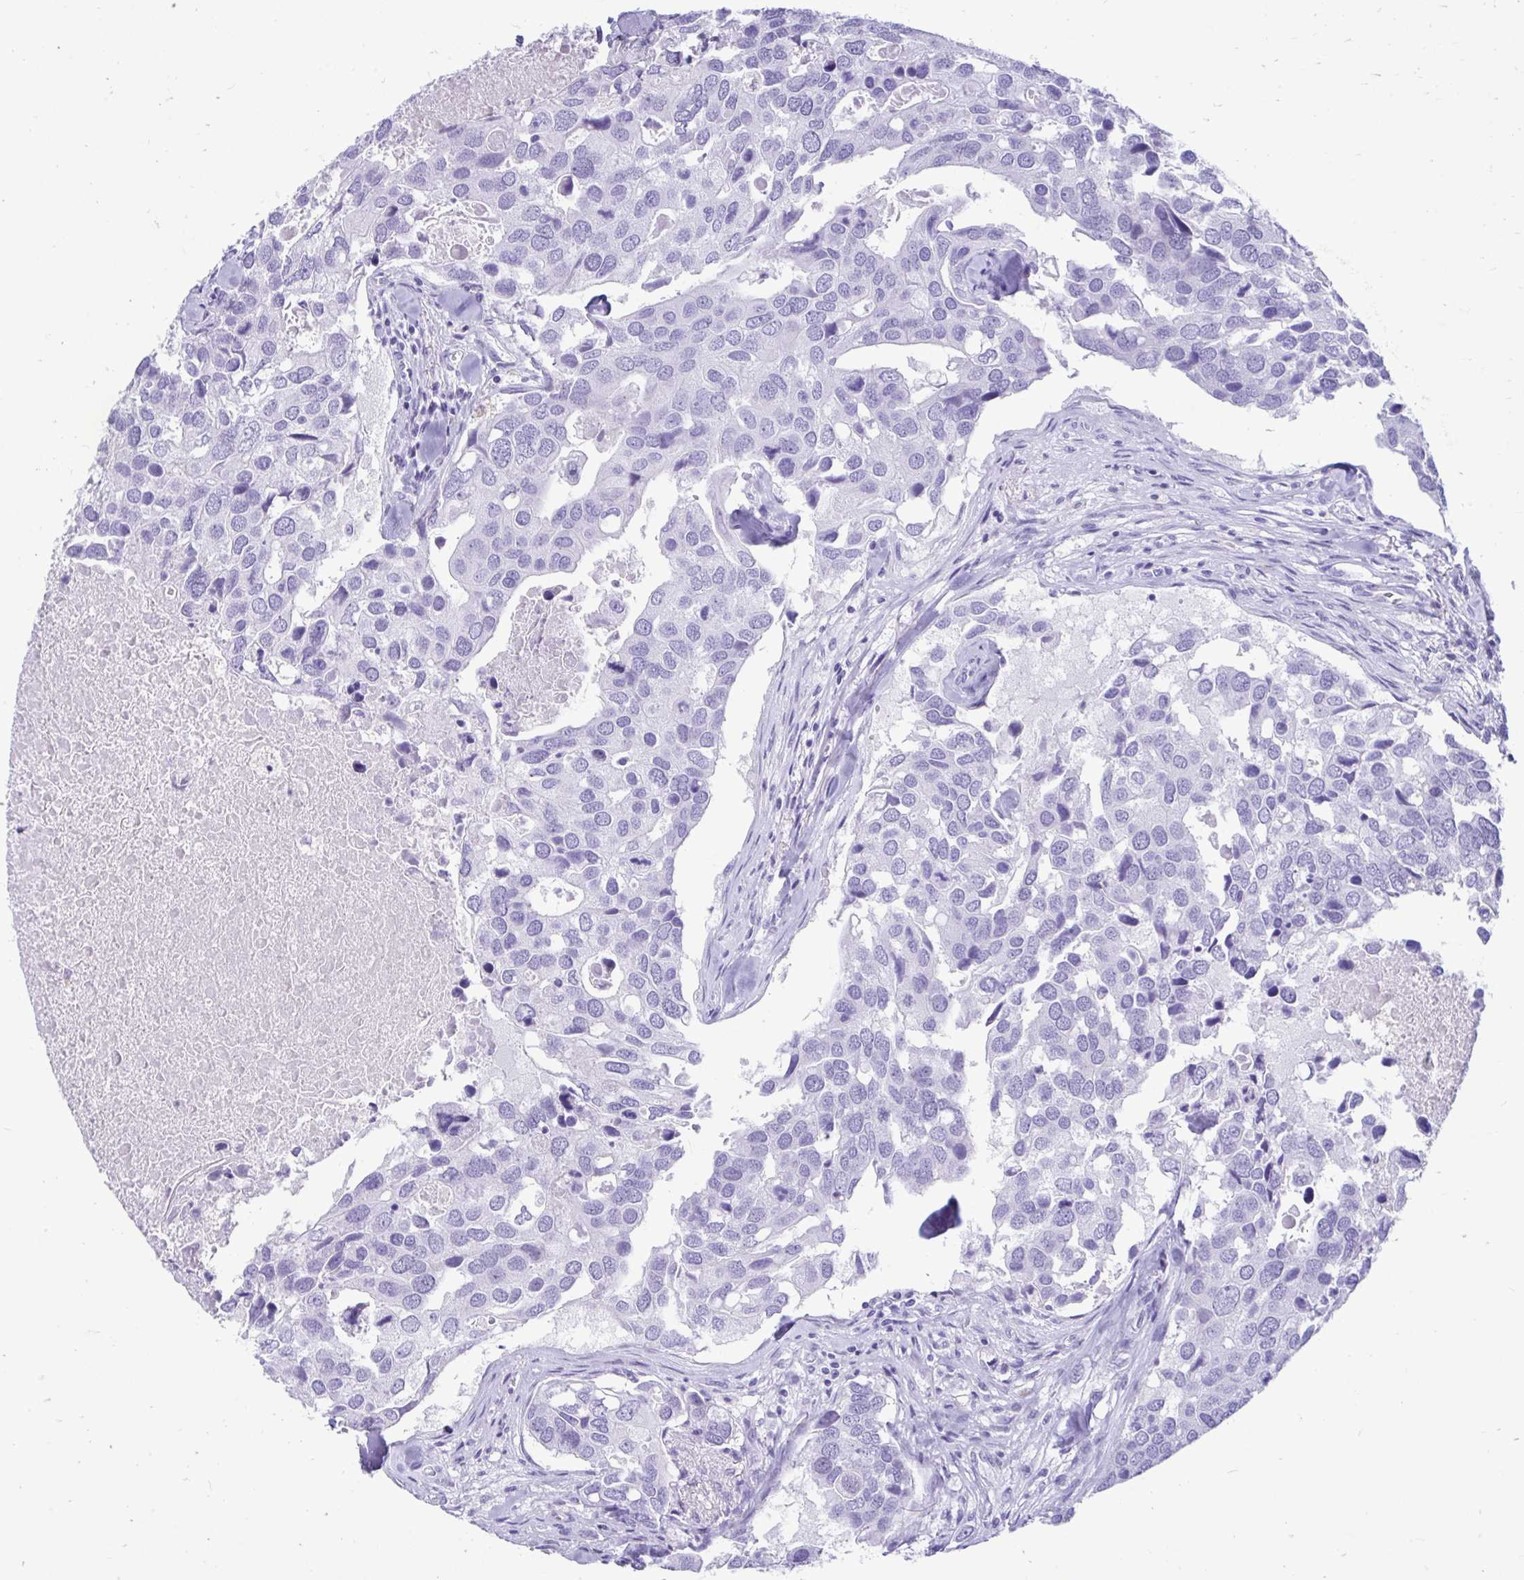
{"staining": {"intensity": "negative", "quantity": "none", "location": "none"}, "tissue": "breast cancer", "cell_type": "Tumor cells", "image_type": "cancer", "snomed": [{"axis": "morphology", "description": "Duct carcinoma"}, {"axis": "topography", "description": "Breast"}], "caption": "The histopathology image displays no staining of tumor cells in breast cancer.", "gene": "SMIM9", "patient": {"sex": "female", "age": 83}}